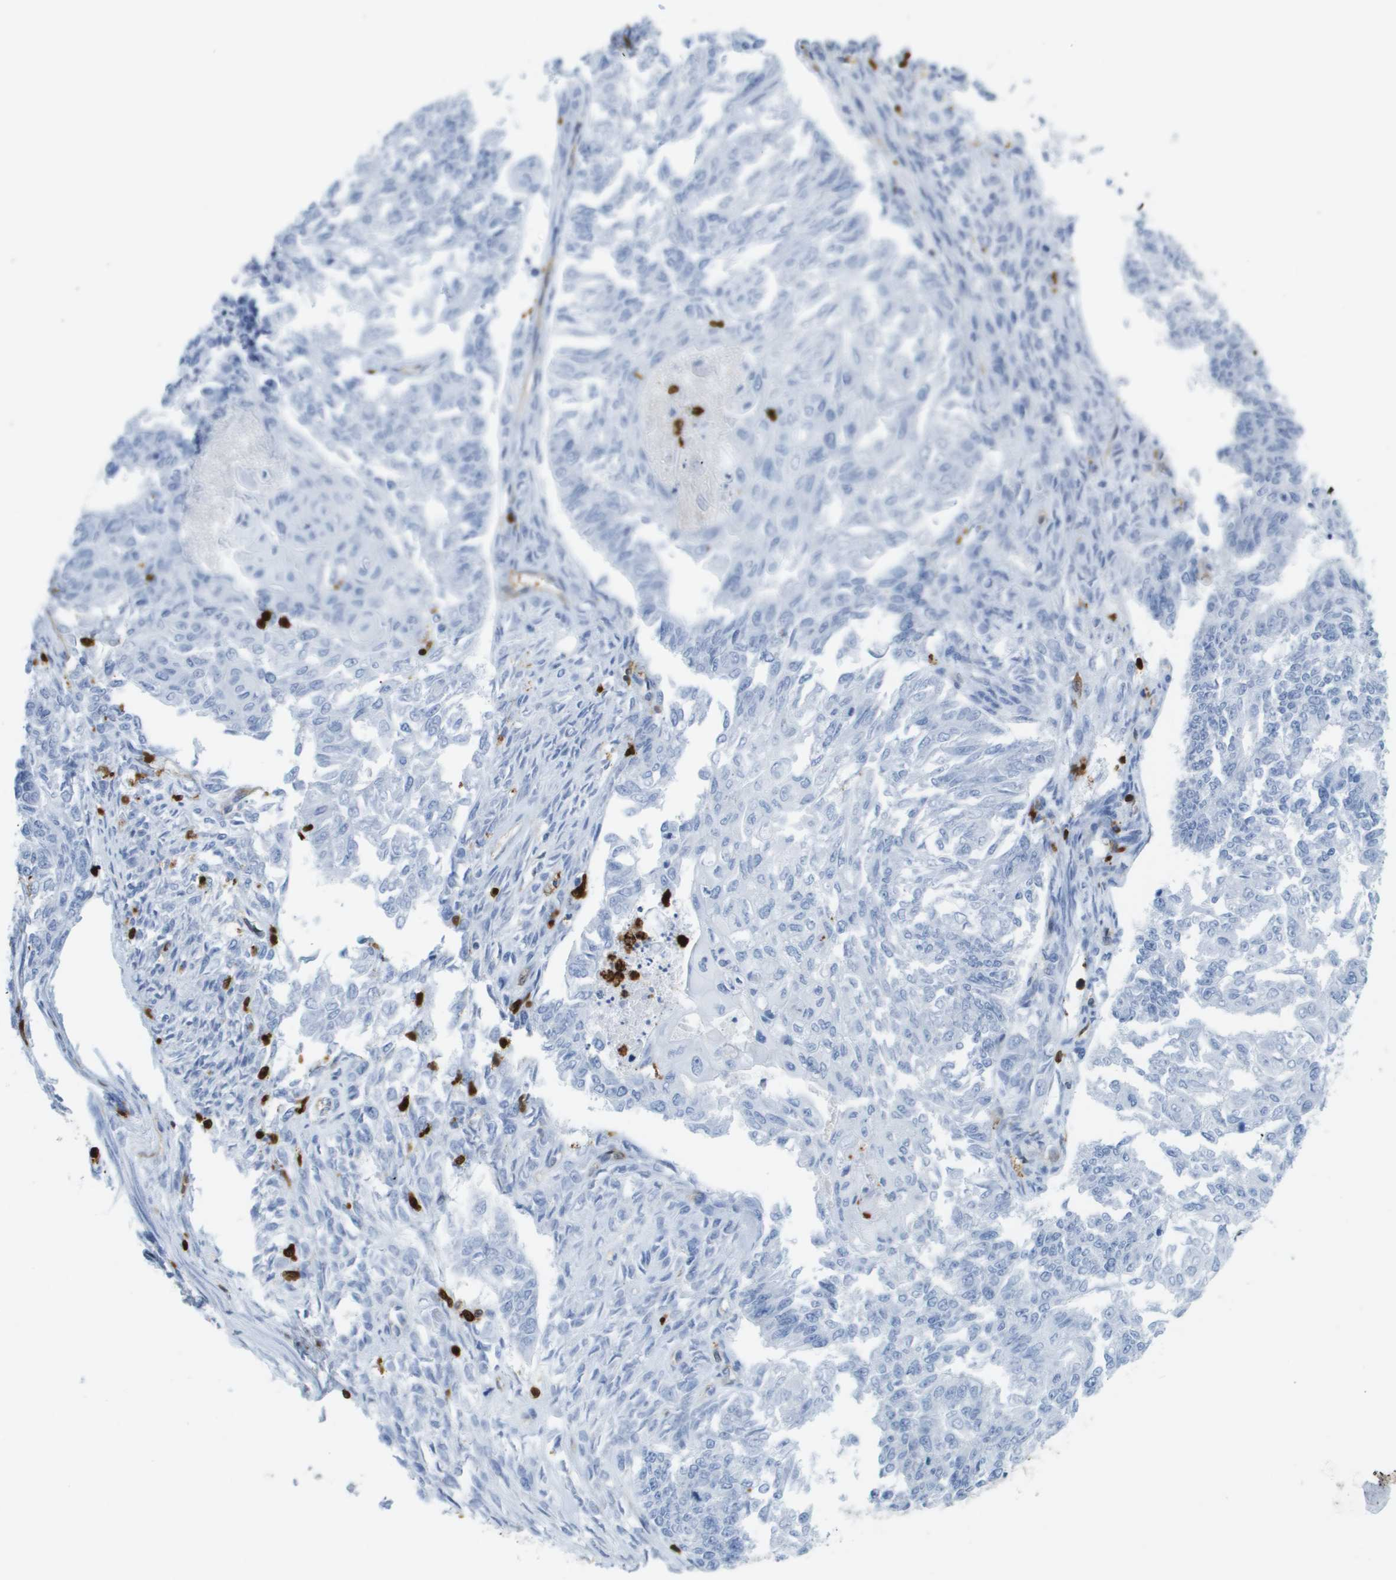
{"staining": {"intensity": "negative", "quantity": "none", "location": "none"}, "tissue": "endometrial cancer", "cell_type": "Tumor cells", "image_type": "cancer", "snomed": [{"axis": "morphology", "description": "Adenocarcinoma, NOS"}, {"axis": "topography", "description": "Endometrium"}], "caption": "Human endometrial adenocarcinoma stained for a protein using immunohistochemistry displays no expression in tumor cells.", "gene": "DOCK5", "patient": {"sex": "female", "age": 32}}